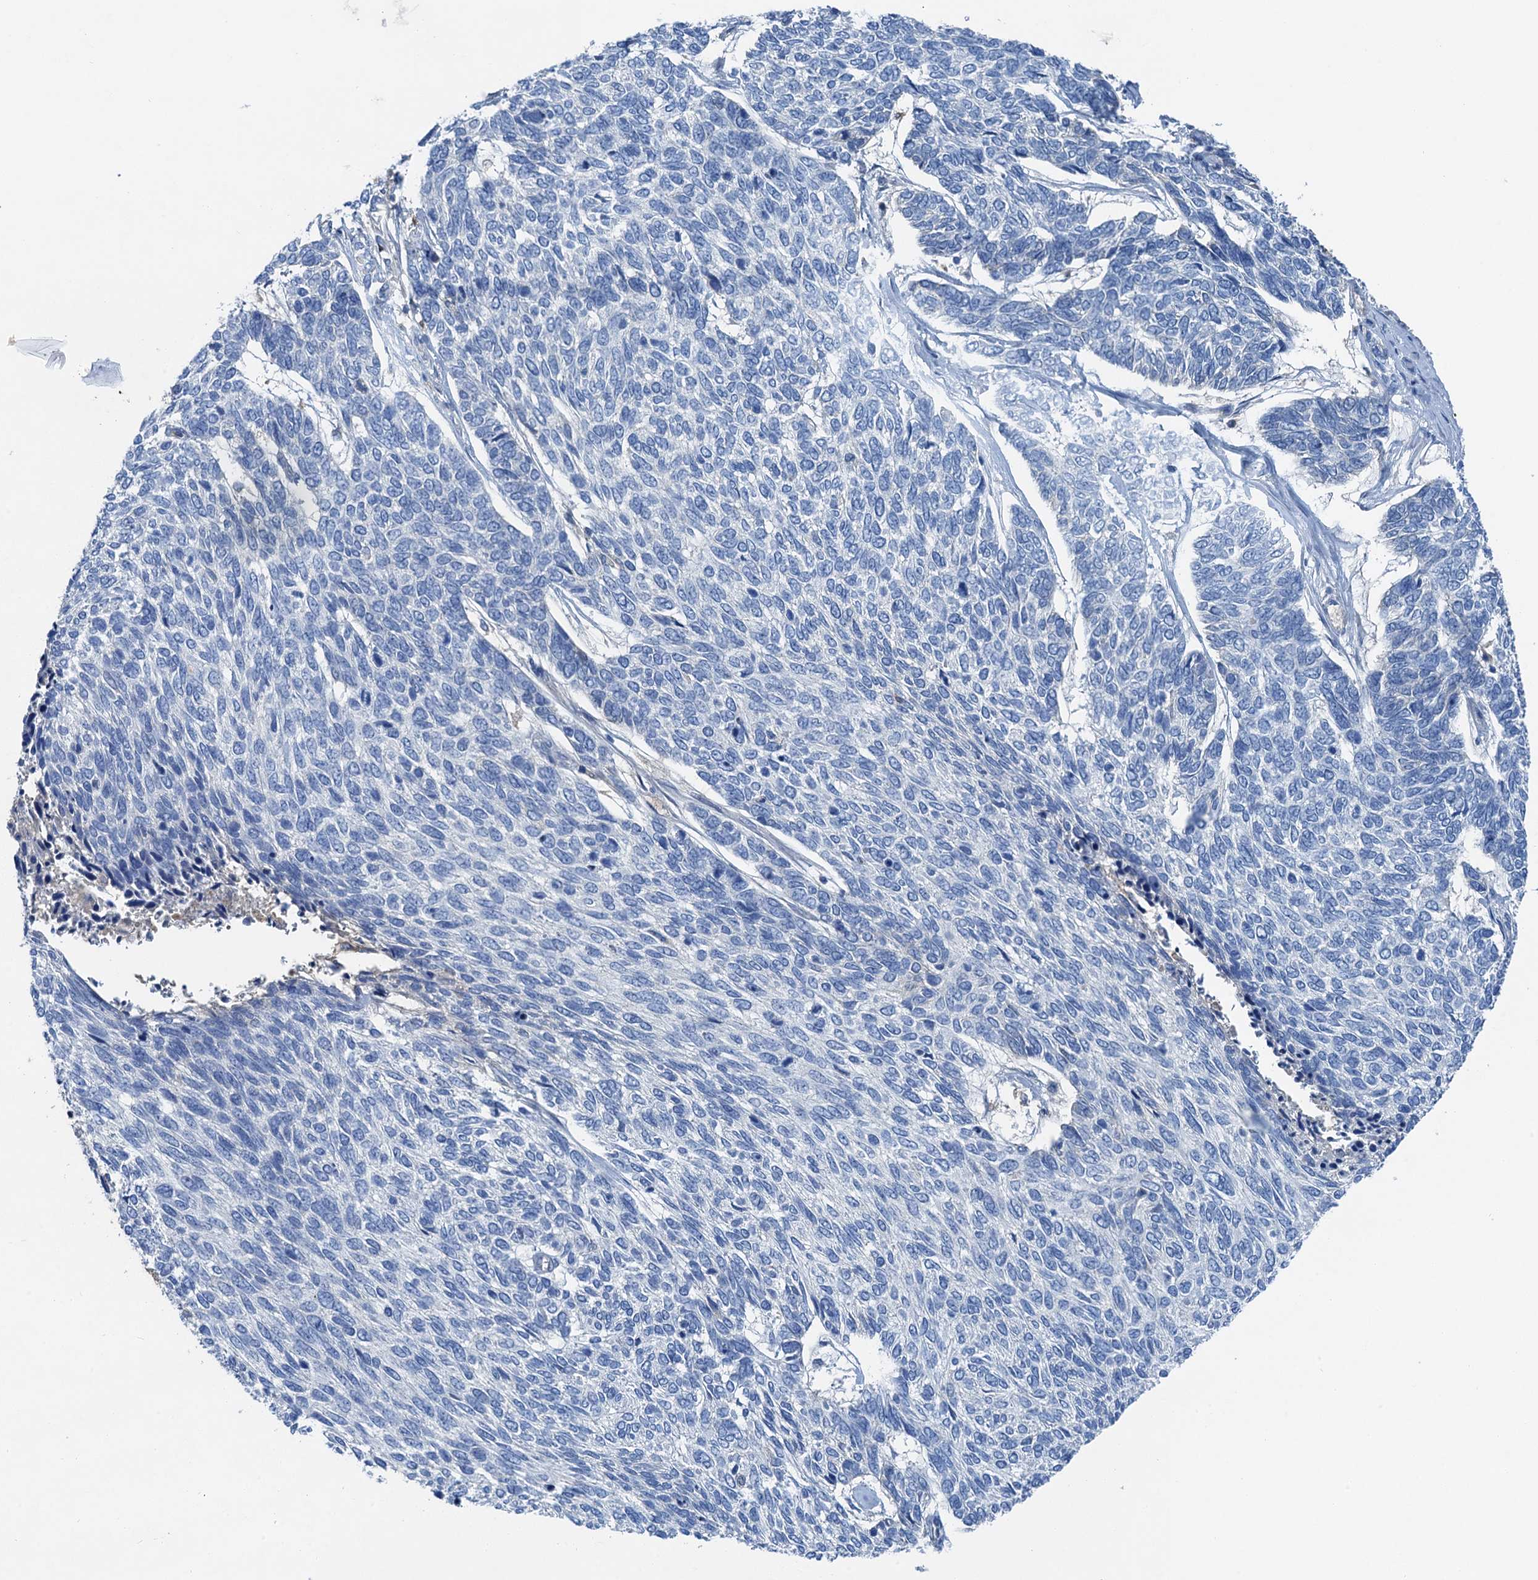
{"staining": {"intensity": "negative", "quantity": "none", "location": "none"}, "tissue": "skin cancer", "cell_type": "Tumor cells", "image_type": "cancer", "snomed": [{"axis": "morphology", "description": "Basal cell carcinoma"}, {"axis": "topography", "description": "Skin"}], "caption": "This is a histopathology image of immunohistochemistry (IHC) staining of basal cell carcinoma (skin), which shows no positivity in tumor cells.", "gene": "OTOA", "patient": {"sex": "female", "age": 65}}